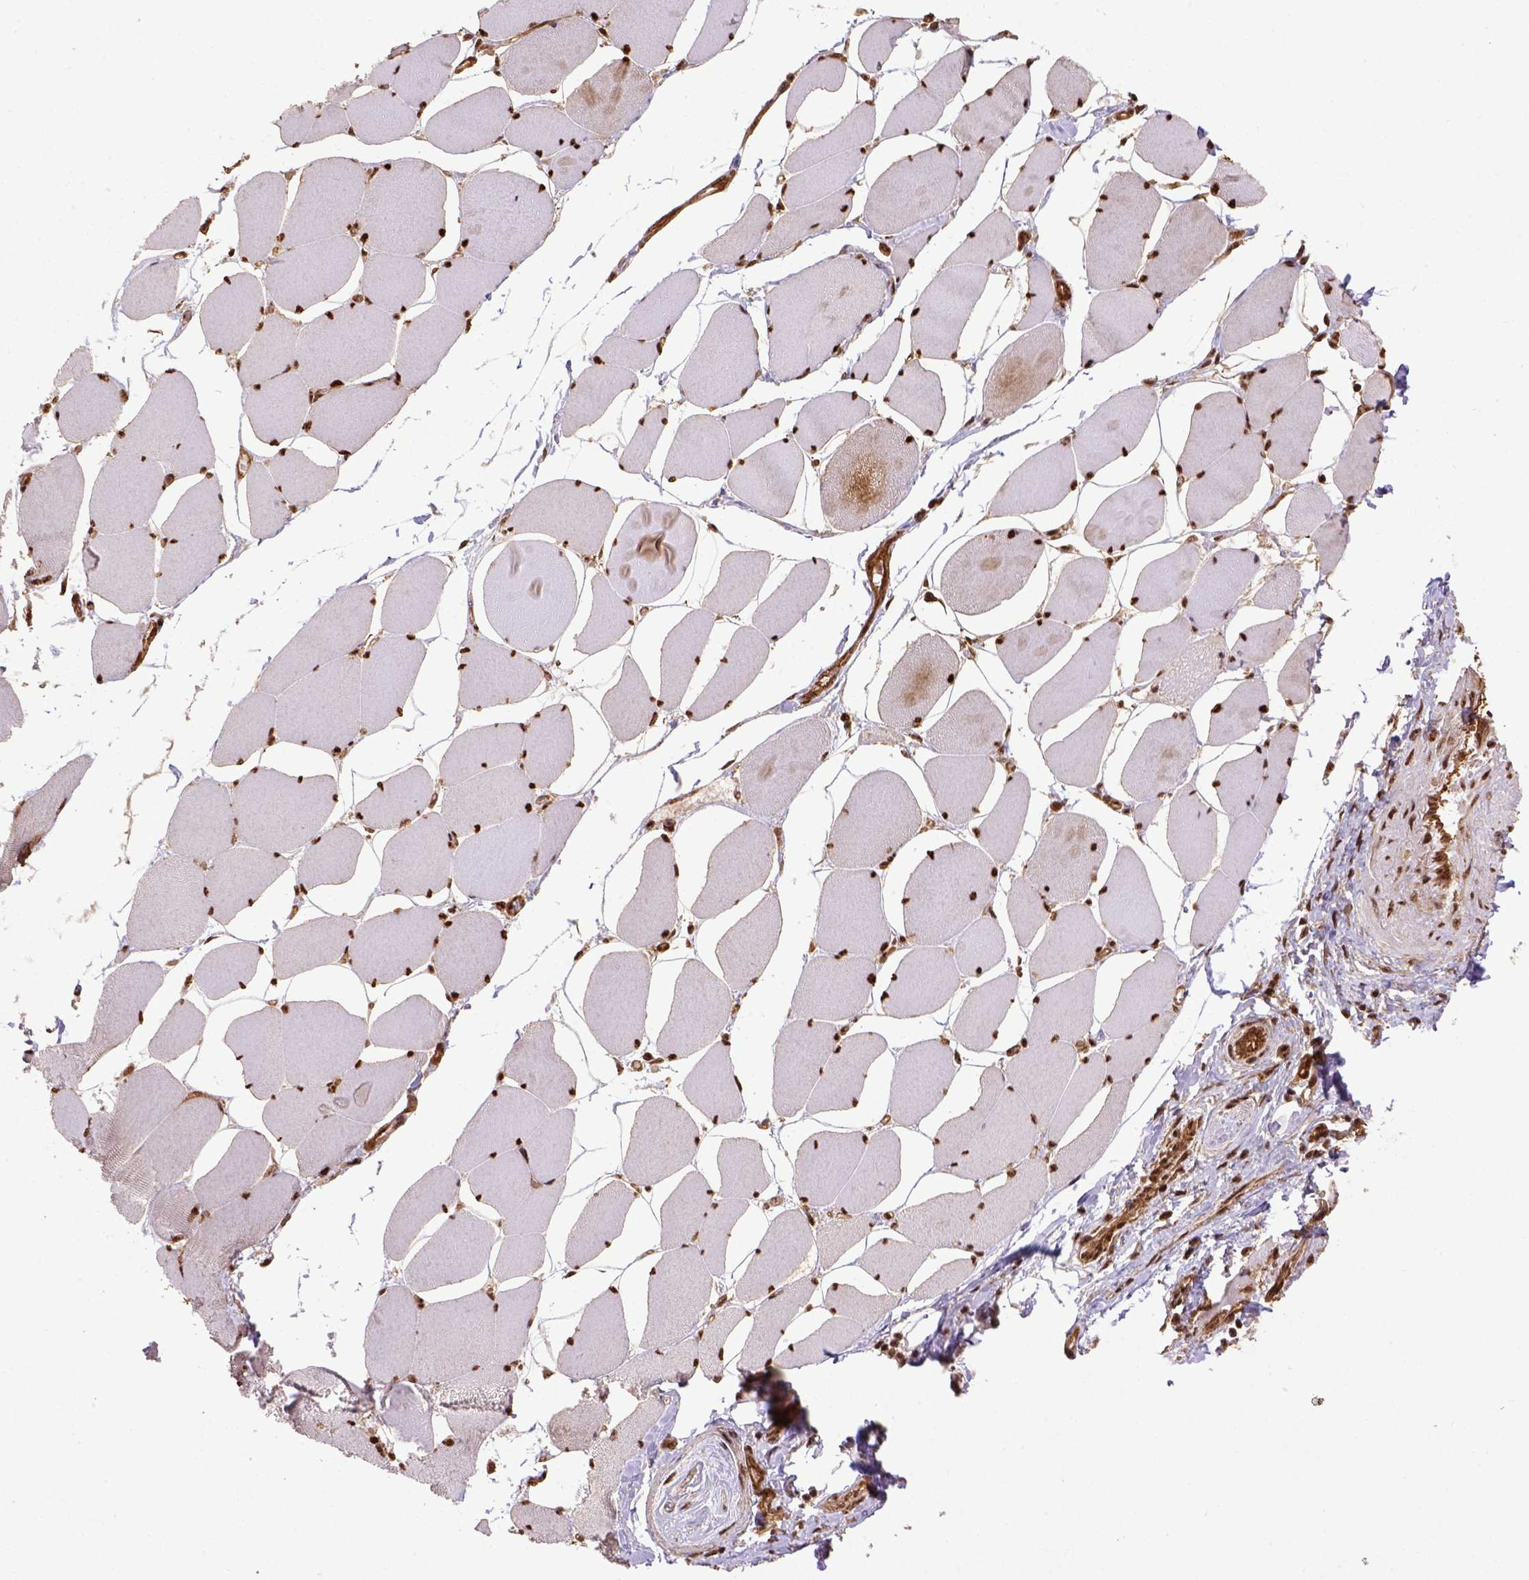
{"staining": {"intensity": "strong", "quantity": ">75%", "location": "nuclear"}, "tissue": "skeletal muscle", "cell_type": "Myocytes", "image_type": "normal", "snomed": [{"axis": "morphology", "description": "Normal tissue, NOS"}, {"axis": "topography", "description": "Skeletal muscle"}], "caption": "A brown stain shows strong nuclear staining of a protein in myocytes of normal human skeletal muscle.", "gene": "PPIG", "patient": {"sex": "female", "age": 75}}